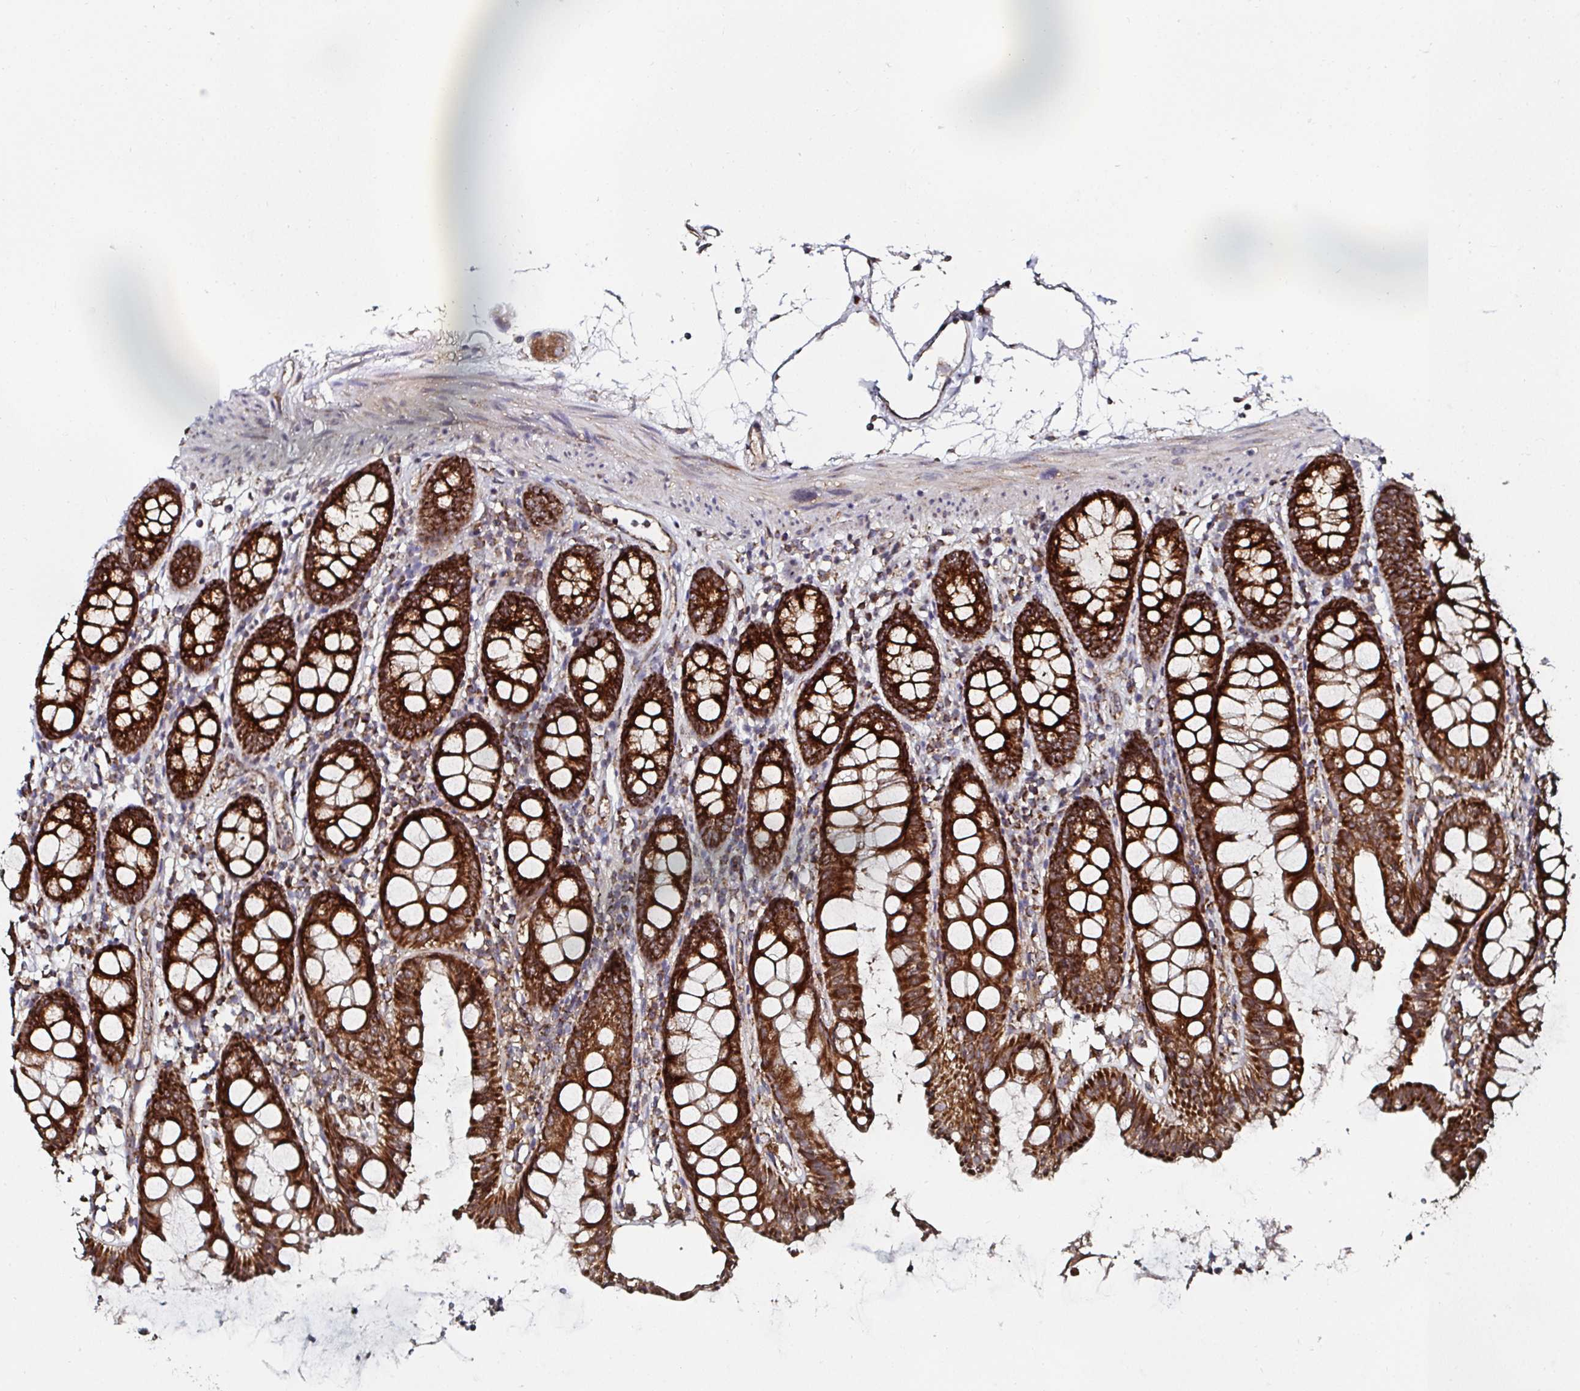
{"staining": {"intensity": "weak", "quantity": ">75%", "location": "cytoplasmic/membranous"}, "tissue": "colon", "cell_type": "Endothelial cells", "image_type": "normal", "snomed": [{"axis": "morphology", "description": "Normal tissue, NOS"}, {"axis": "topography", "description": "Colon"}], "caption": "This is a photomicrograph of immunohistochemistry (IHC) staining of unremarkable colon, which shows weak expression in the cytoplasmic/membranous of endothelial cells.", "gene": "ATAD3A", "patient": {"sex": "female", "age": 84}}